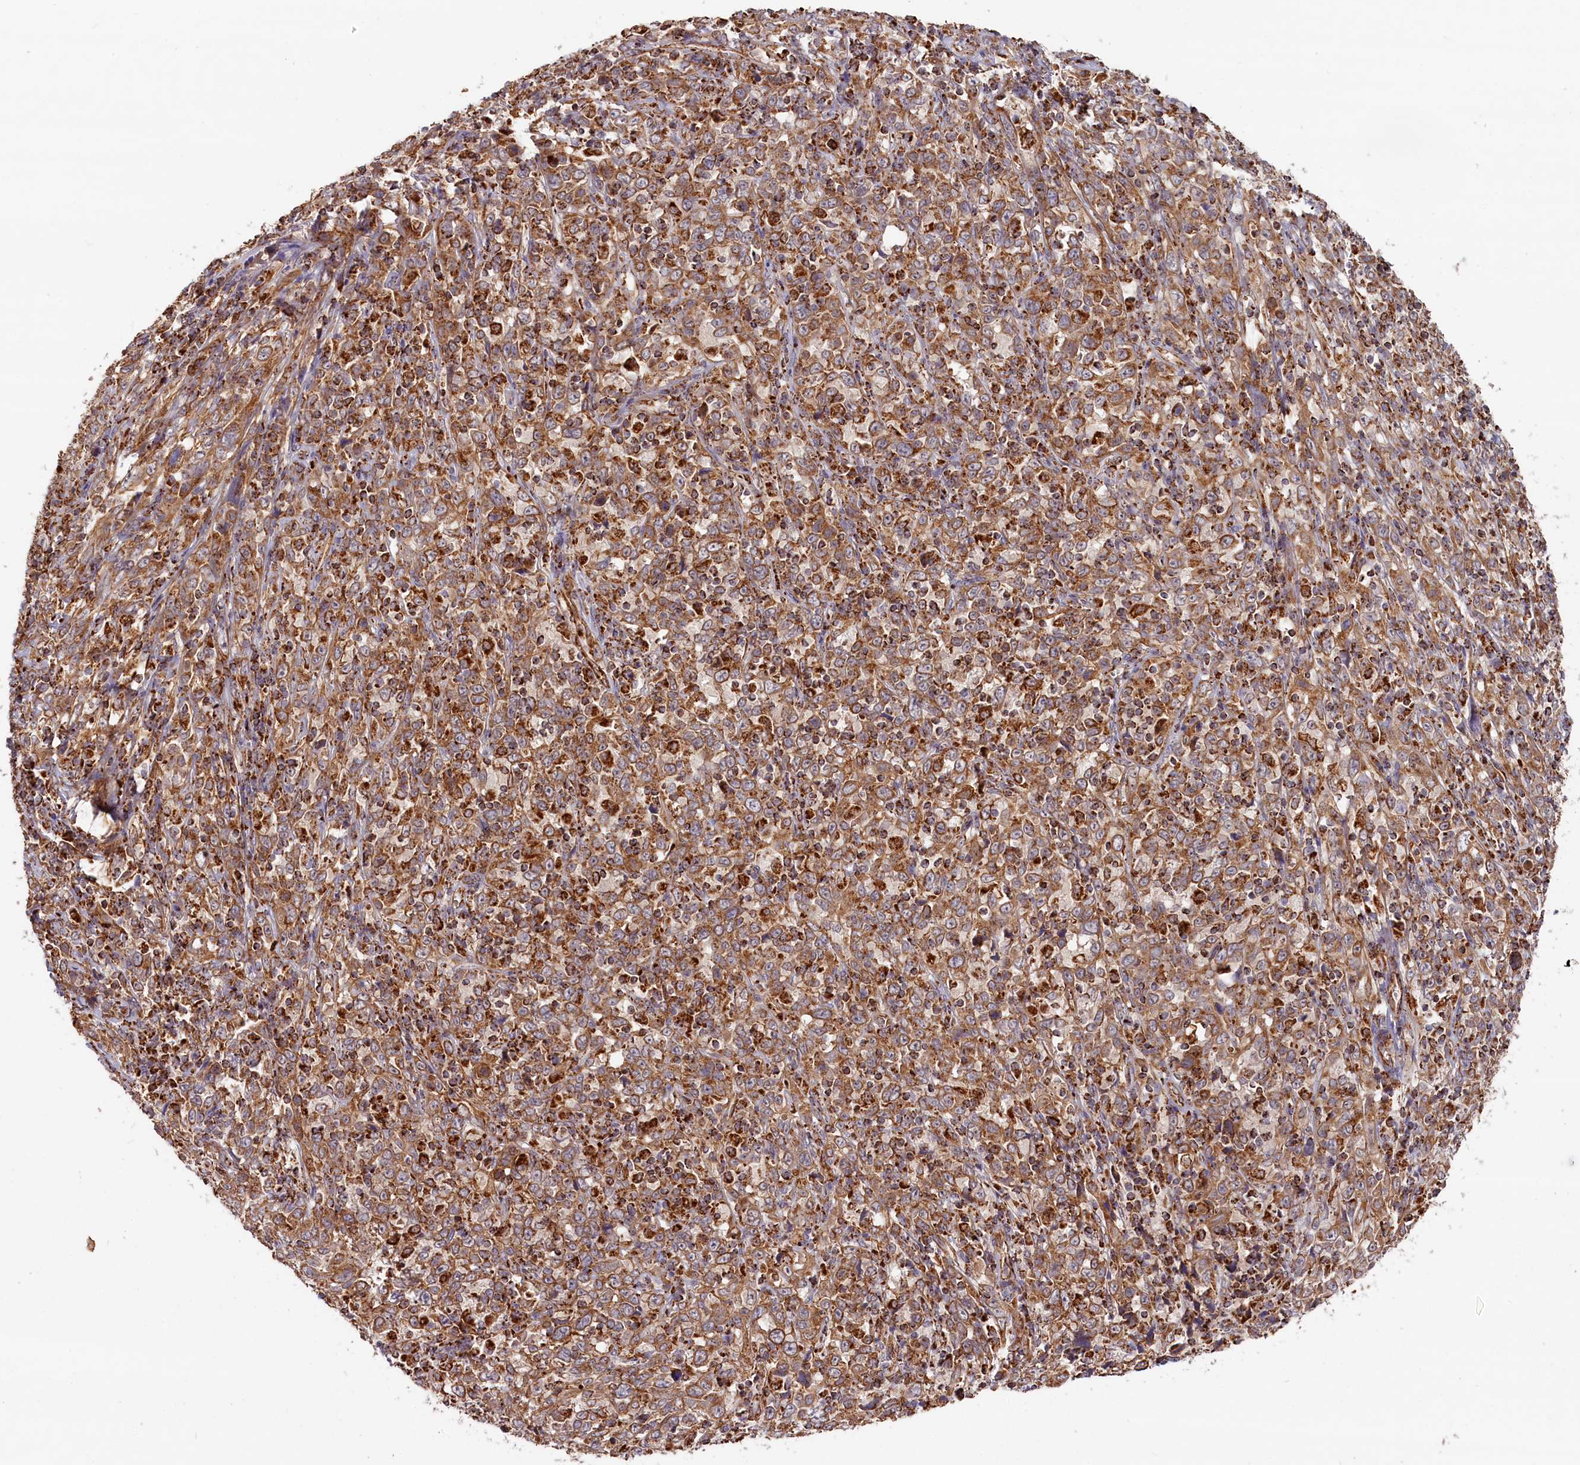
{"staining": {"intensity": "moderate", "quantity": ">75%", "location": "cytoplasmic/membranous"}, "tissue": "cervical cancer", "cell_type": "Tumor cells", "image_type": "cancer", "snomed": [{"axis": "morphology", "description": "Squamous cell carcinoma, NOS"}, {"axis": "topography", "description": "Cervix"}], "caption": "Protein staining displays moderate cytoplasmic/membranous expression in approximately >75% of tumor cells in squamous cell carcinoma (cervical).", "gene": "MACROD1", "patient": {"sex": "female", "age": 46}}